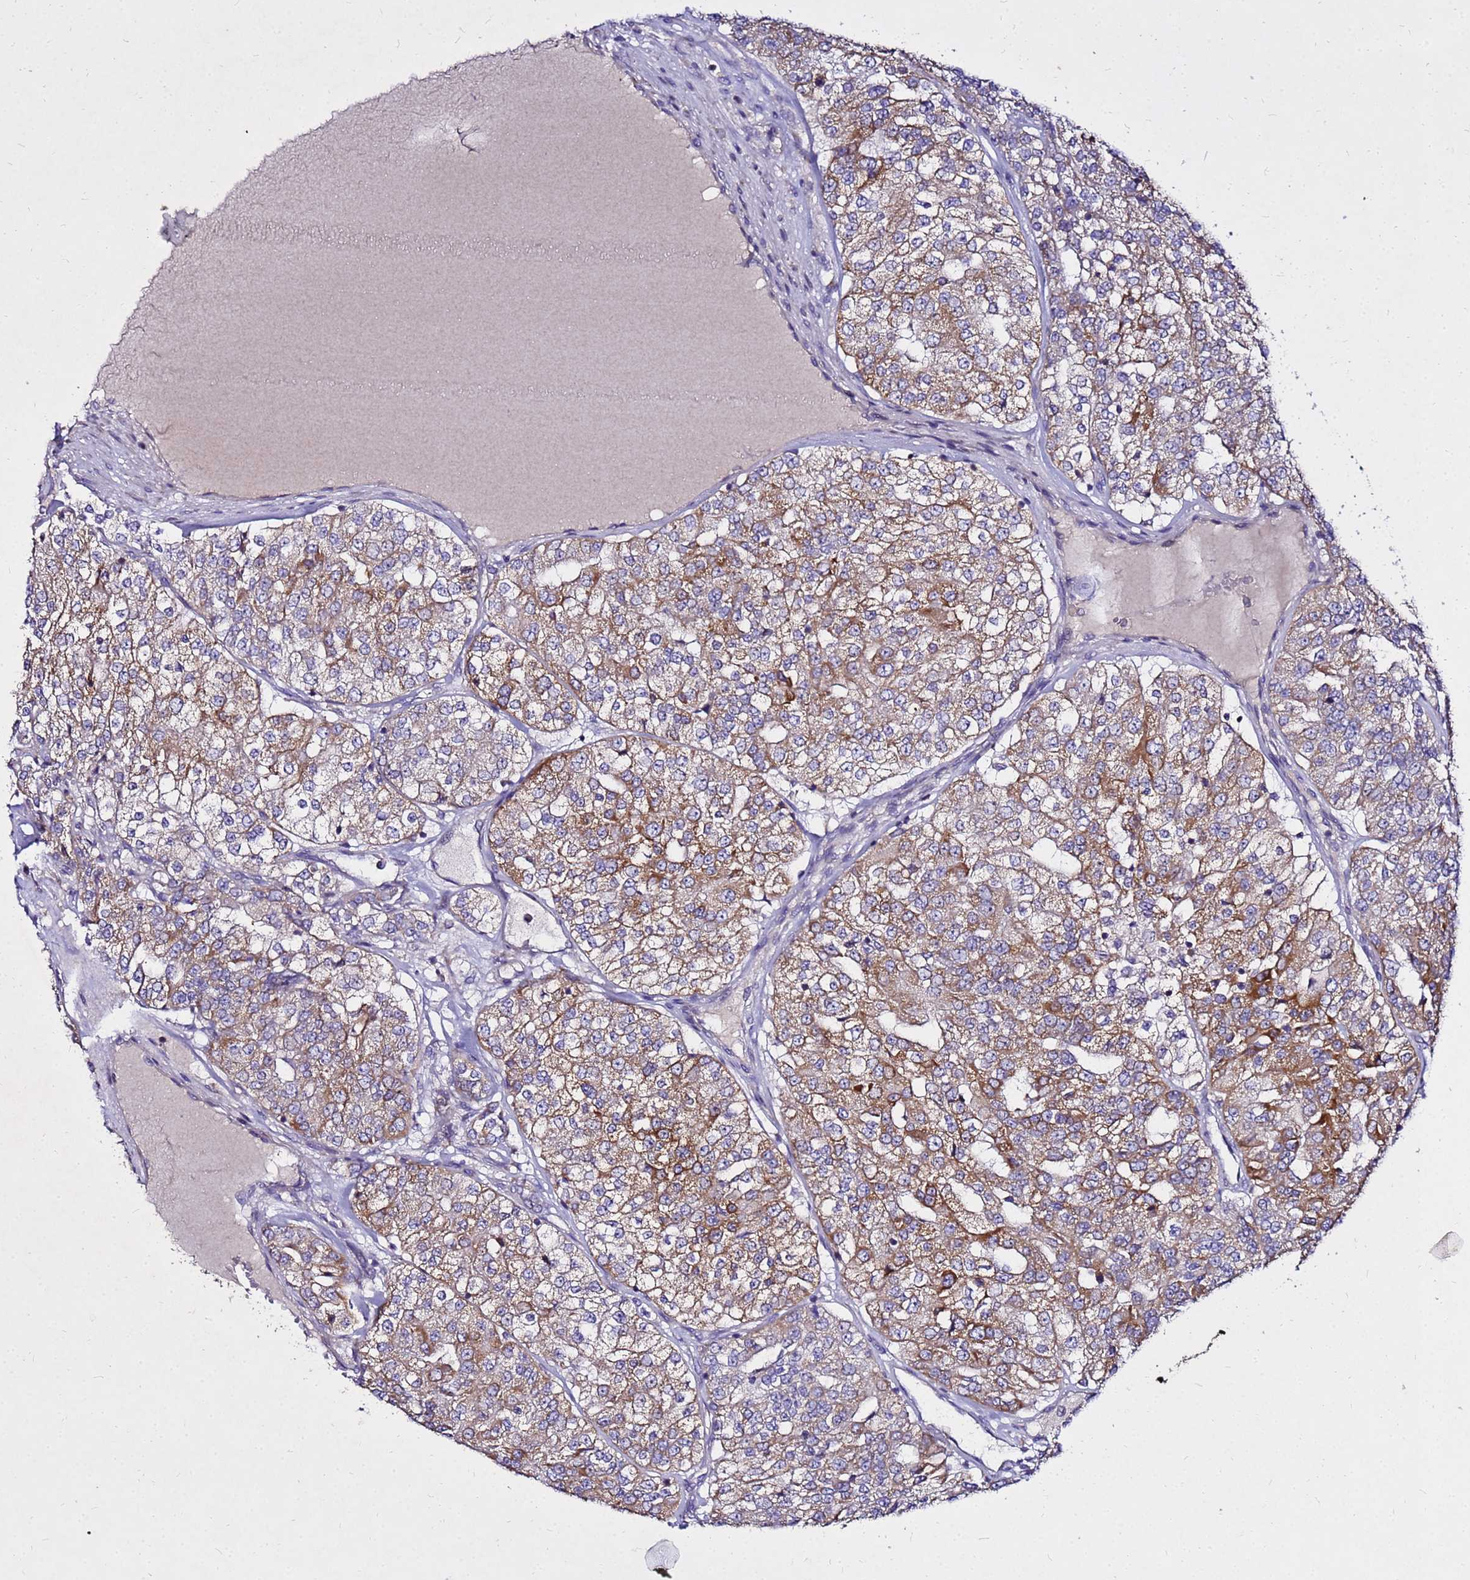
{"staining": {"intensity": "moderate", "quantity": ">75%", "location": "cytoplasmic/membranous"}, "tissue": "renal cancer", "cell_type": "Tumor cells", "image_type": "cancer", "snomed": [{"axis": "morphology", "description": "Adenocarcinoma, NOS"}, {"axis": "topography", "description": "Kidney"}], "caption": "Immunohistochemical staining of adenocarcinoma (renal) shows moderate cytoplasmic/membranous protein staining in about >75% of tumor cells.", "gene": "COX14", "patient": {"sex": "female", "age": 63}}